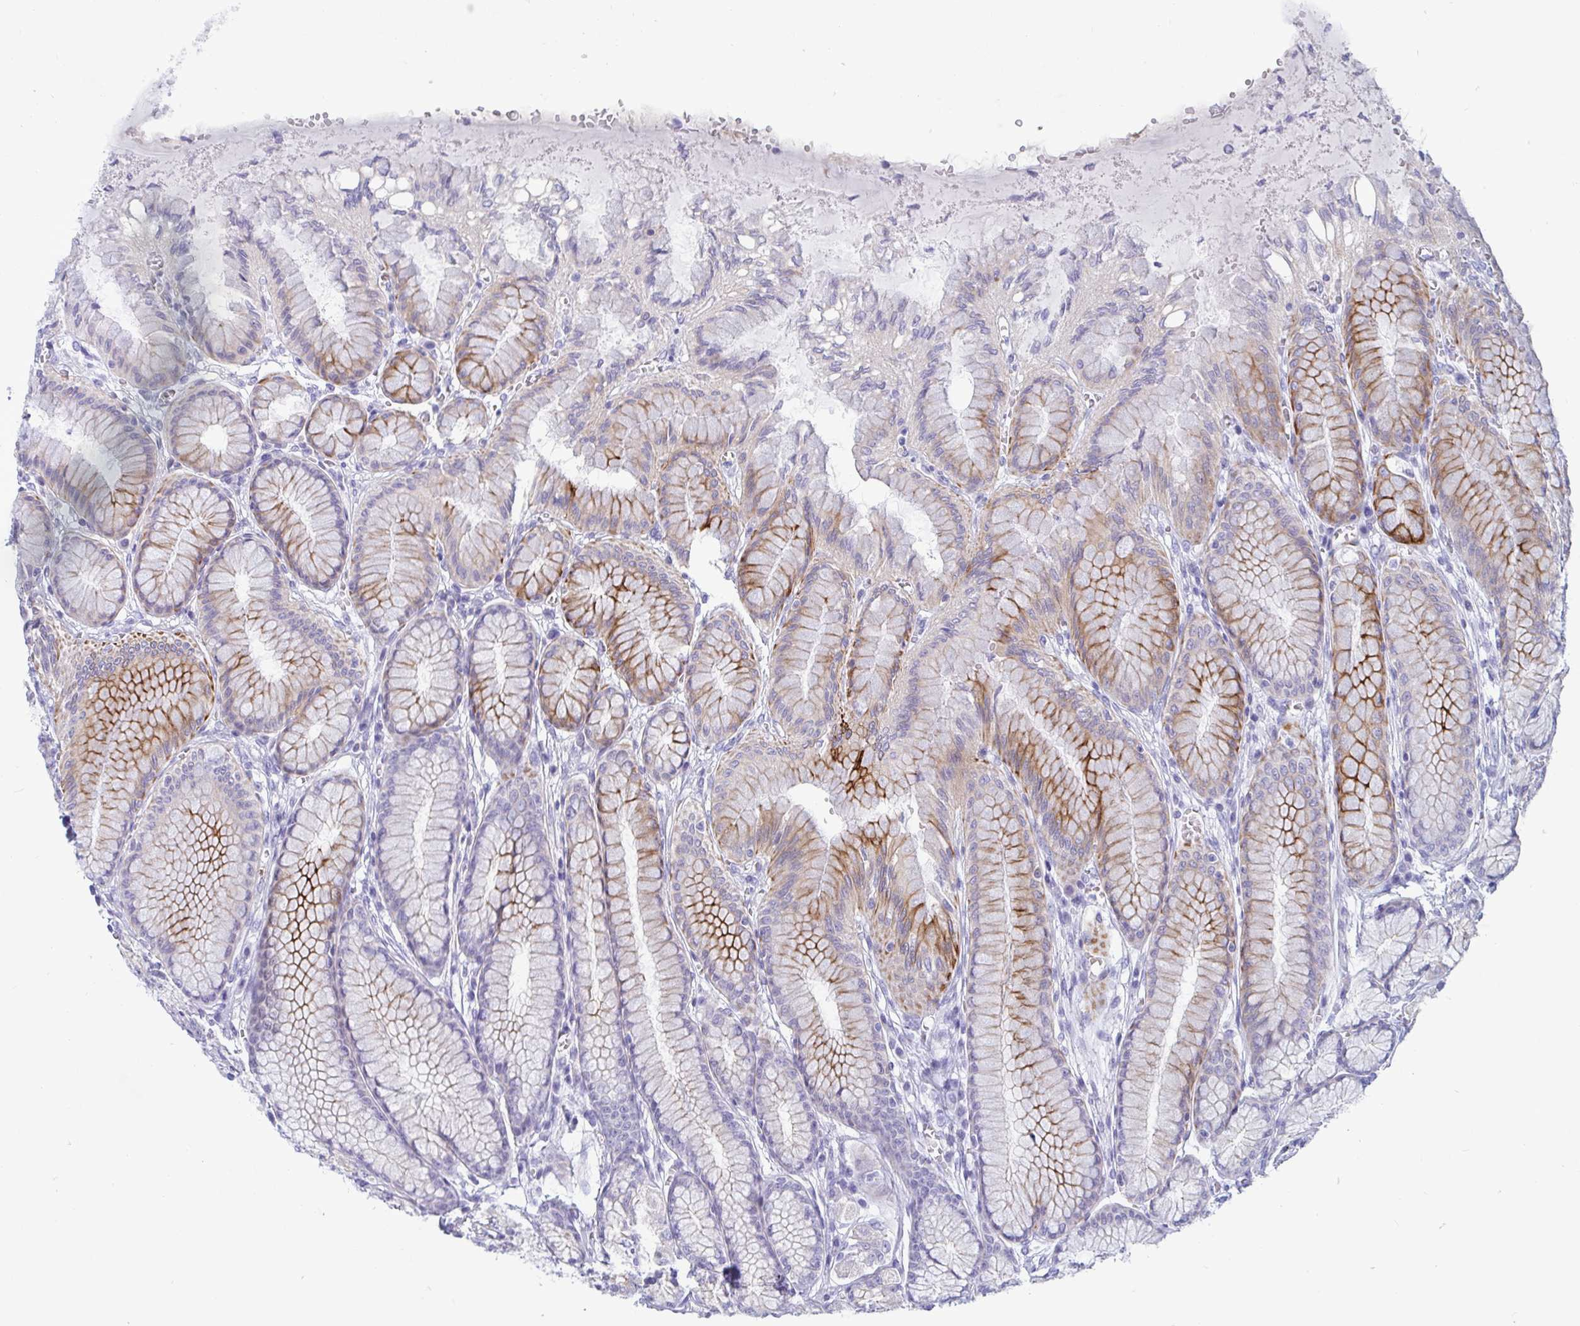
{"staining": {"intensity": "moderate", "quantity": "25%-75%", "location": "cytoplasmic/membranous"}, "tissue": "stomach", "cell_type": "Glandular cells", "image_type": "normal", "snomed": [{"axis": "morphology", "description": "Normal tissue, NOS"}, {"axis": "topography", "description": "Stomach"}, {"axis": "topography", "description": "Stomach, lower"}], "caption": "Immunohistochemistry (IHC) of normal stomach demonstrates medium levels of moderate cytoplasmic/membranous expression in about 25%-75% of glandular cells. The staining was performed using DAB to visualize the protein expression in brown, while the nuclei were stained in blue with hematoxylin (Magnification: 20x).", "gene": "TAS2R38", "patient": {"sex": "male", "age": 76}}